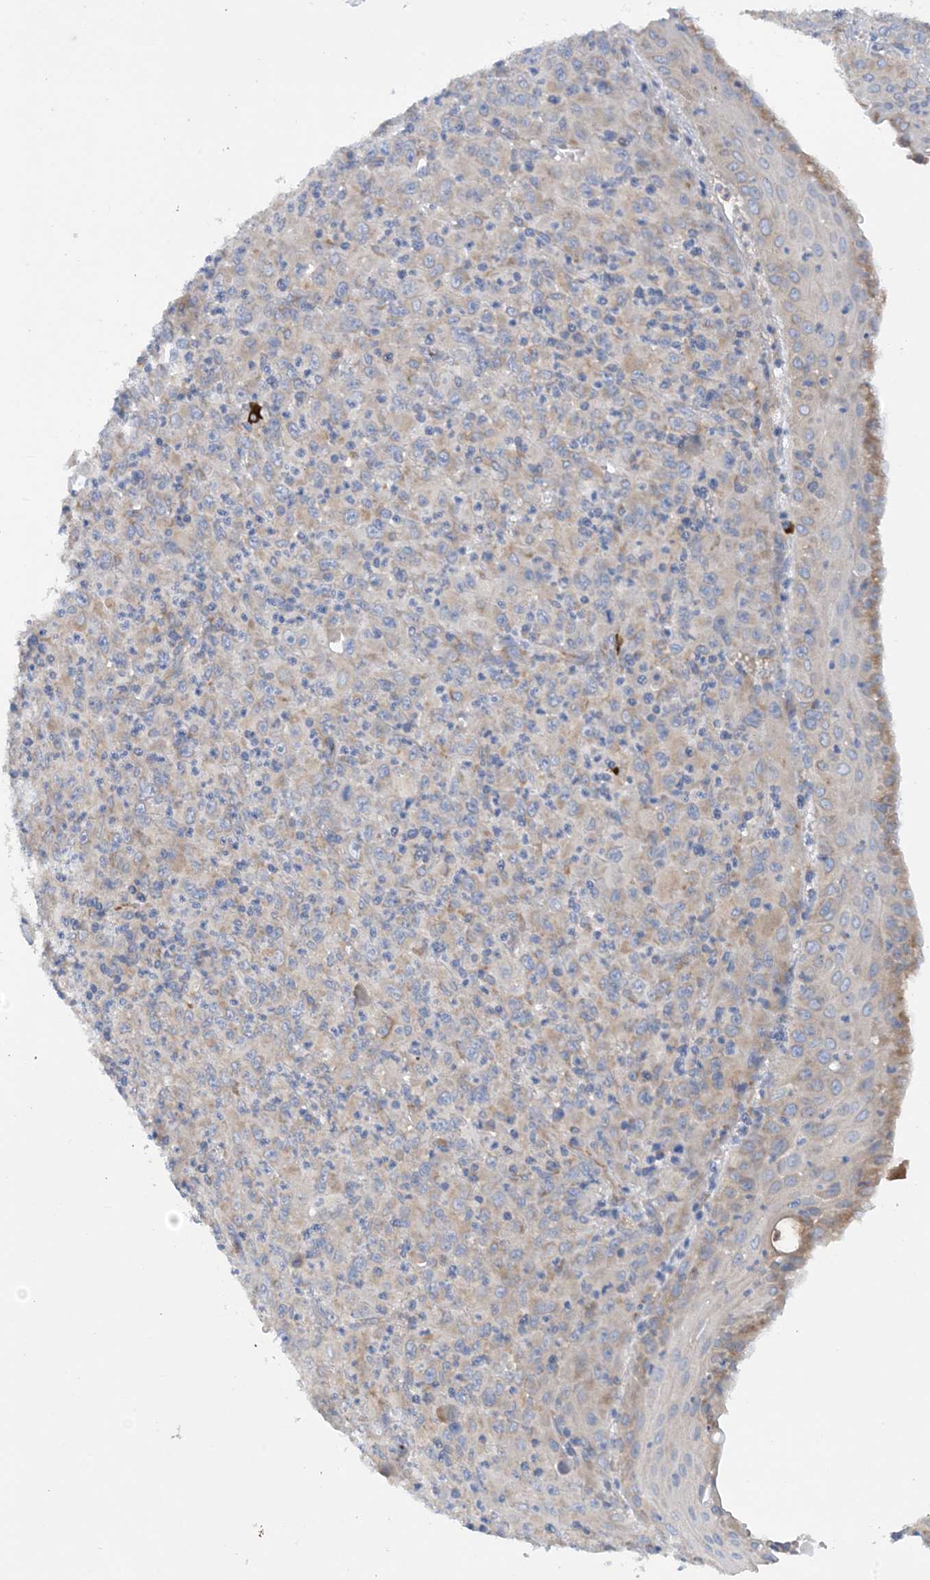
{"staining": {"intensity": "weak", "quantity": "<25%", "location": "cytoplasmic/membranous"}, "tissue": "melanoma", "cell_type": "Tumor cells", "image_type": "cancer", "snomed": [{"axis": "morphology", "description": "Malignant melanoma, Metastatic site"}, {"axis": "topography", "description": "Skin"}], "caption": "DAB immunohistochemical staining of malignant melanoma (metastatic site) demonstrates no significant positivity in tumor cells. The staining is performed using DAB (3,3'-diaminobenzidine) brown chromogen with nuclei counter-stained in using hematoxylin.", "gene": "SLC5A11", "patient": {"sex": "female", "age": 56}}